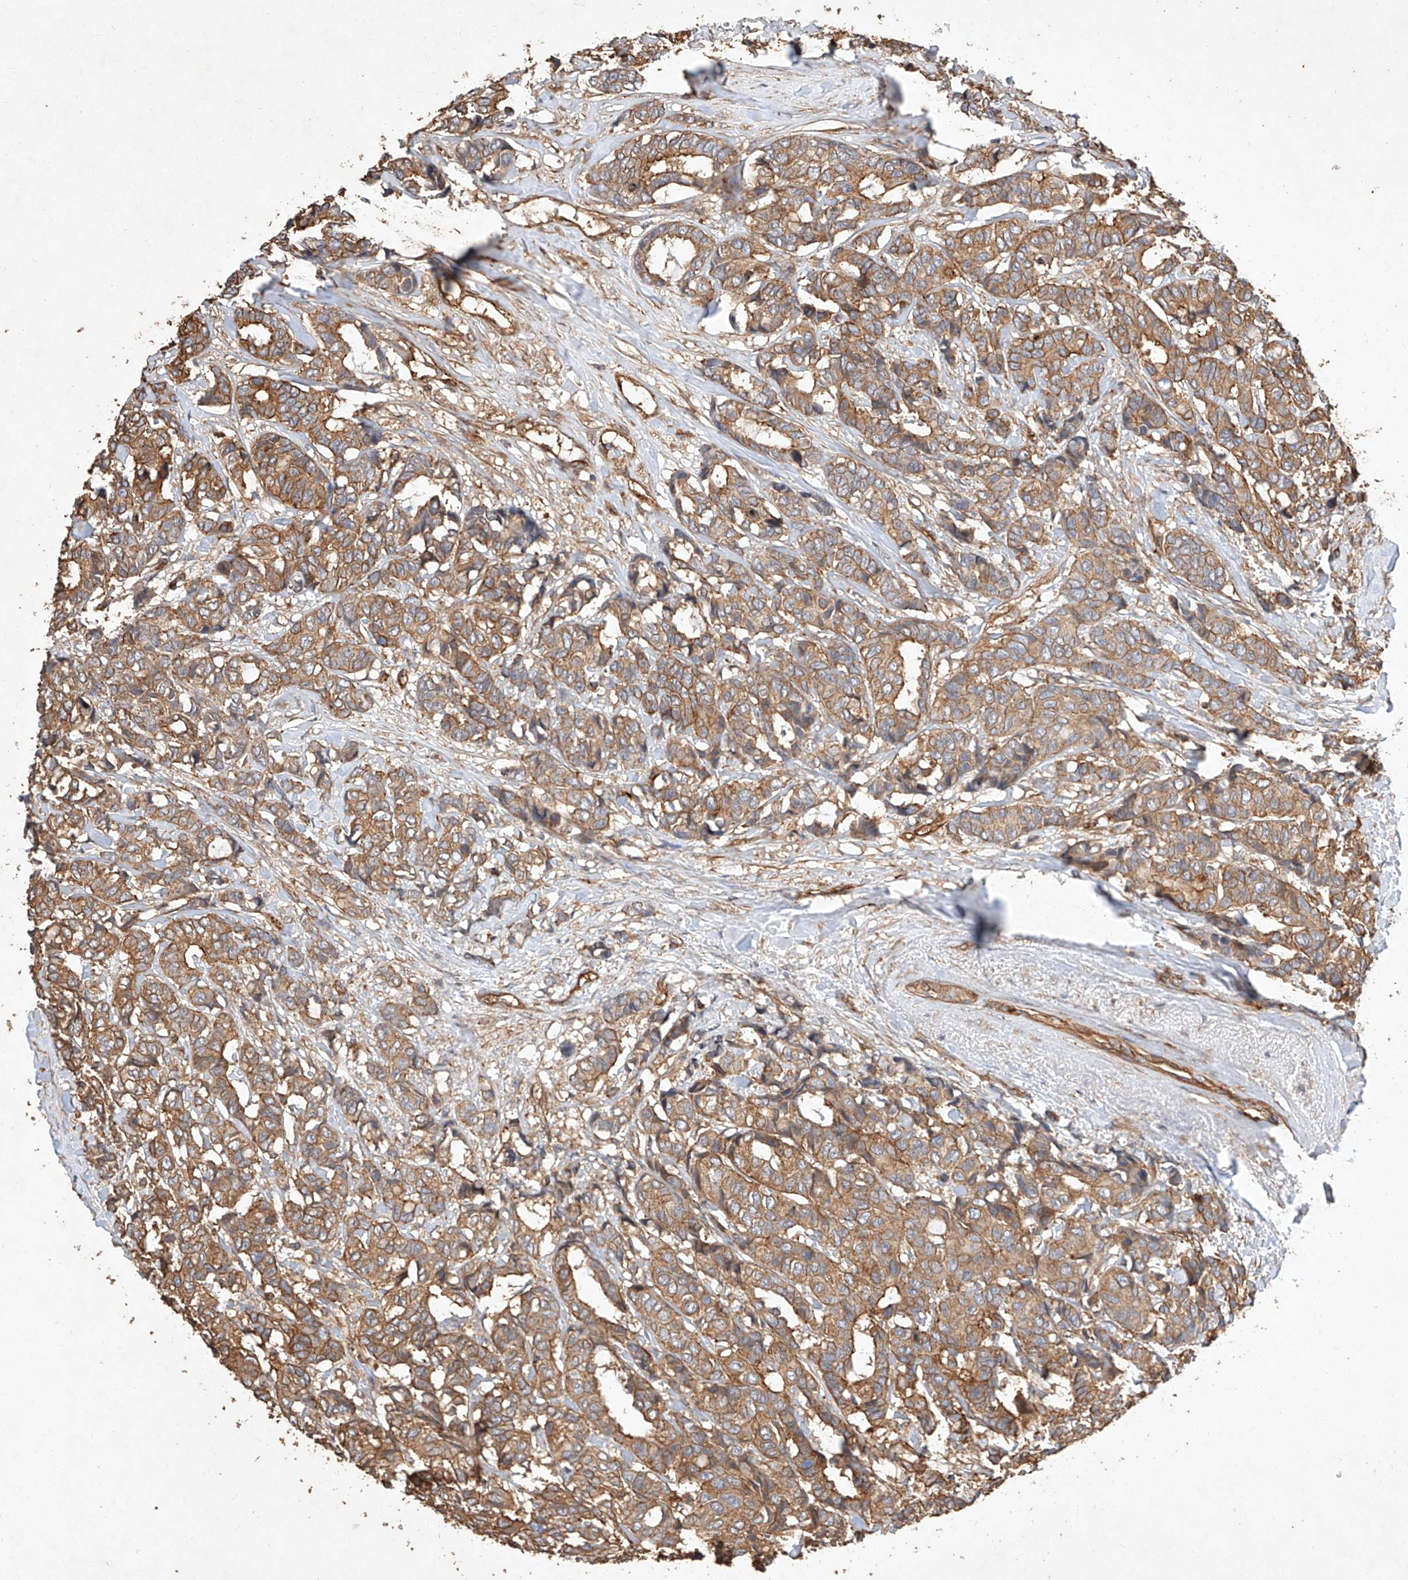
{"staining": {"intensity": "moderate", "quantity": ">75%", "location": "cytoplasmic/membranous"}, "tissue": "breast cancer", "cell_type": "Tumor cells", "image_type": "cancer", "snomed": [{"axis": "morphology", "description": "Duct carcinoma"}, {"axis": "topography", "description": "Breast"}], "caption": "Breast cancer (invasive ductal carcinoma) tissue displays moderate cytoplasmic/membranous expression in approximately >75% of tumor cells, visualized by immunohistochemistry.", "gene": "GHDC", "patient": {"sex": "female", "age": 87}}